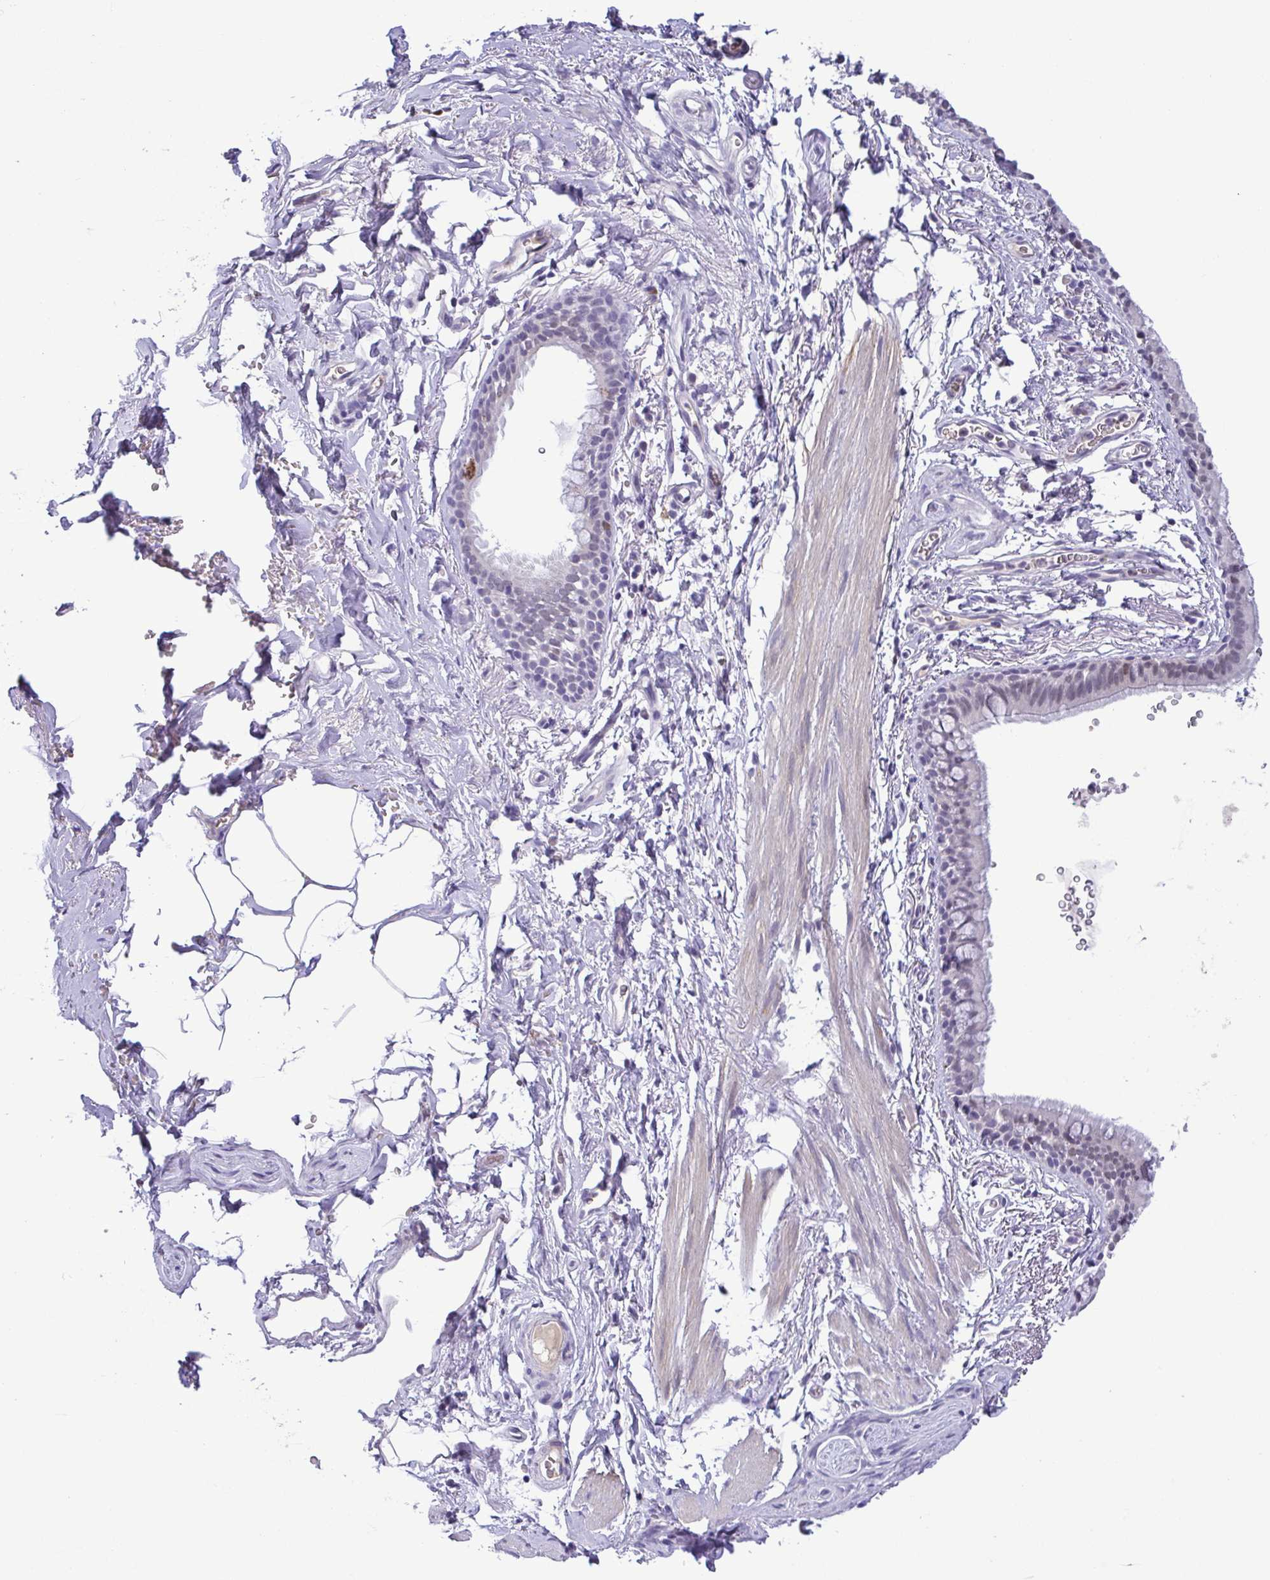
{"staining": {"intensity": "negative", "quantity": "none", "location": "none"}, "tissue": "adipose tissue", "cell_type": "Adipocytes", "image_type": "normal", "snomed": [{"axis": "morphology", "description": "Normal tissue, NOS"}, {"axis": "topography", "description": "Lymph node"}, {"axis": "topography", "description": "Cartilage tissue"}, {"axis": "topography", "description": "Bronchus"}], "caption": "Adipocytes show no significant positivity in benign adipose tissue. (Stains: DAB IHC with hematoxylin counter stain, Microscopy: brightfield microscopy at high magnification).", "gene": "TIPIN", "patient": {"sex": "female", "age": 70}}